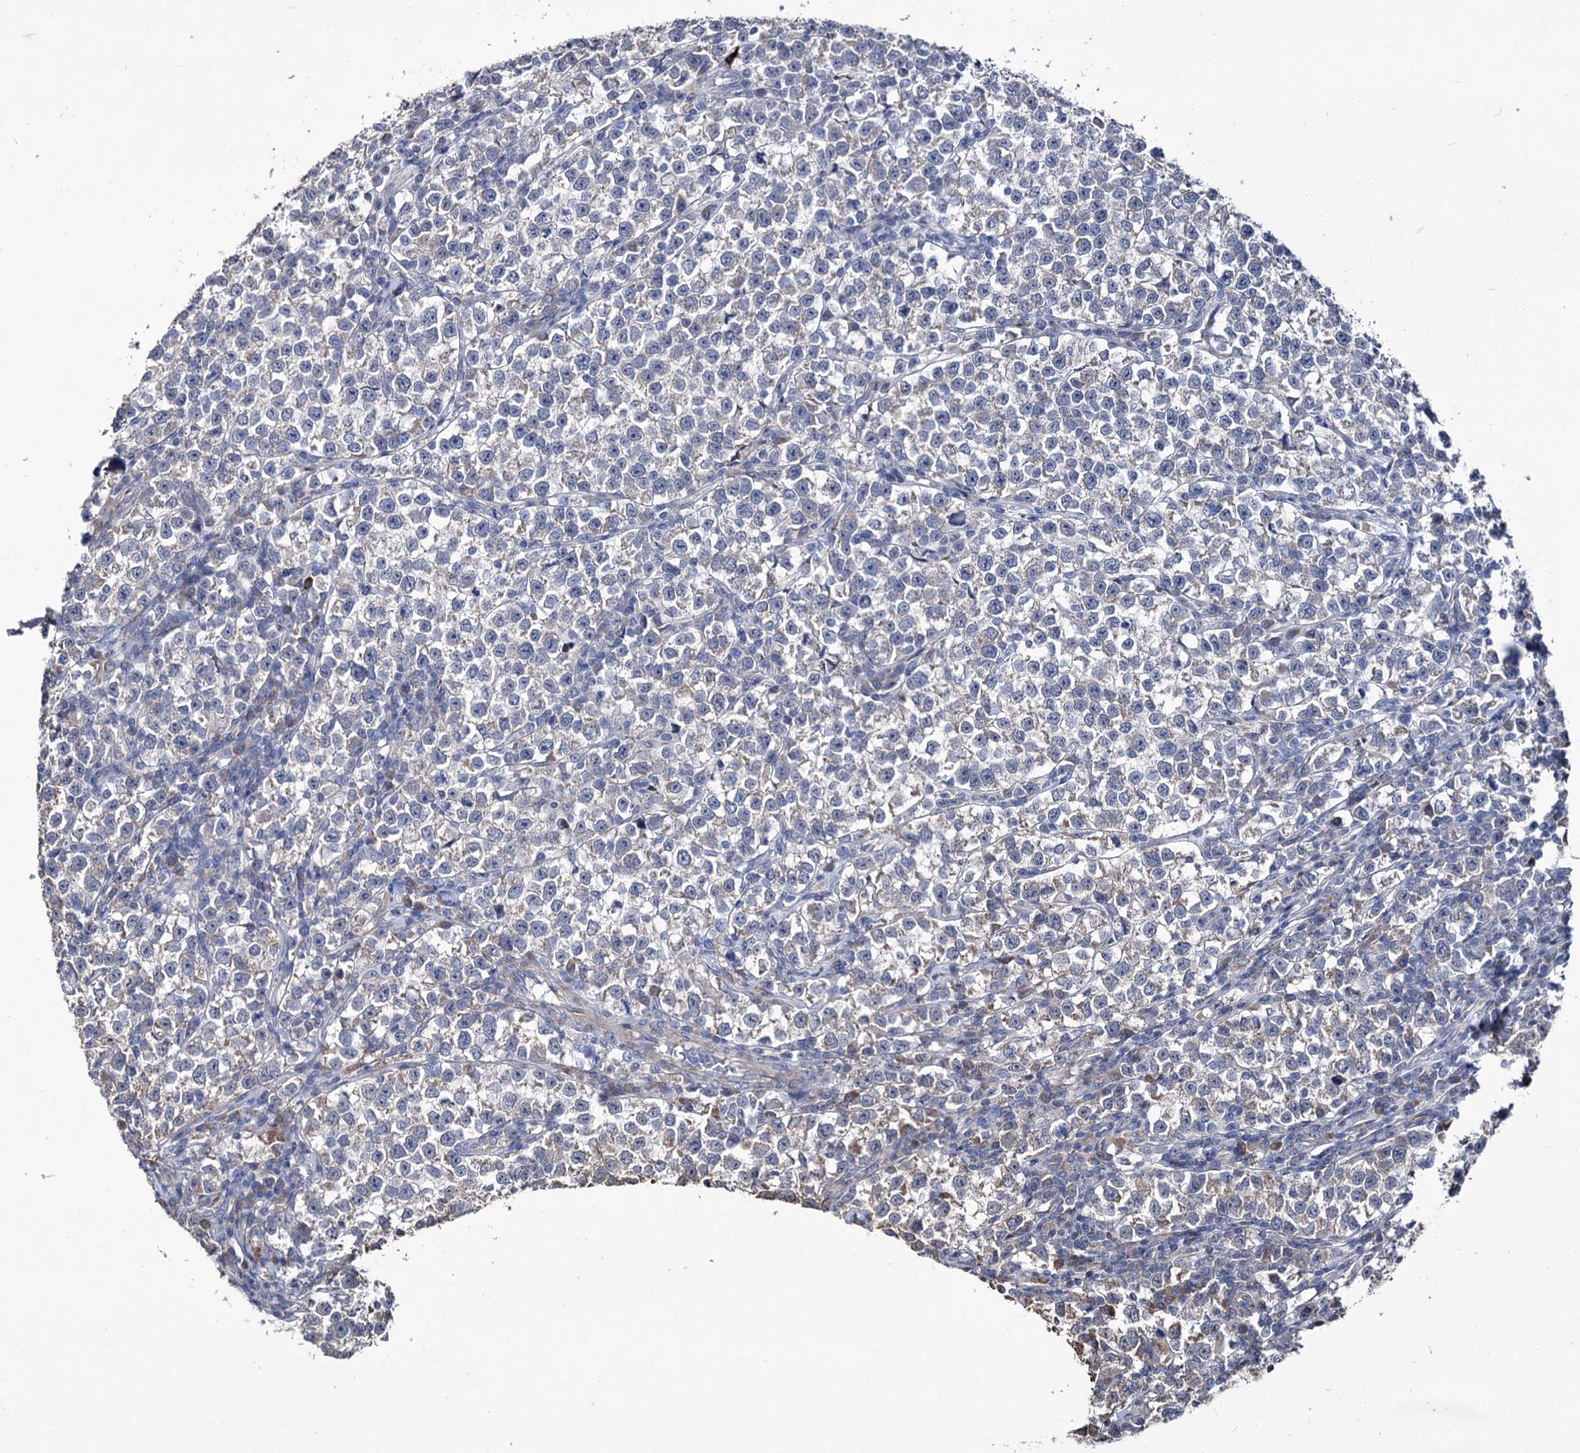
{"staining": {"intensity": "negative", "quantity": "none", "location": "none"}, "tissue": "testis cancer", "cell_type": "Tumor cells", "image_type": "cancer", "snomed": [{"axis": "morphology", "description": "Normal tissue, NOS"}, {"axis": "morphology", "description": "Seminoma, NOS"}, {"axis": "topography", "description": "Testis"}], "caption": "Tumor cells show no significant protein positivity in seminoma (testis).", "gene": "TUBGCP5", "patient": {"sex": "male", "age": 43}}